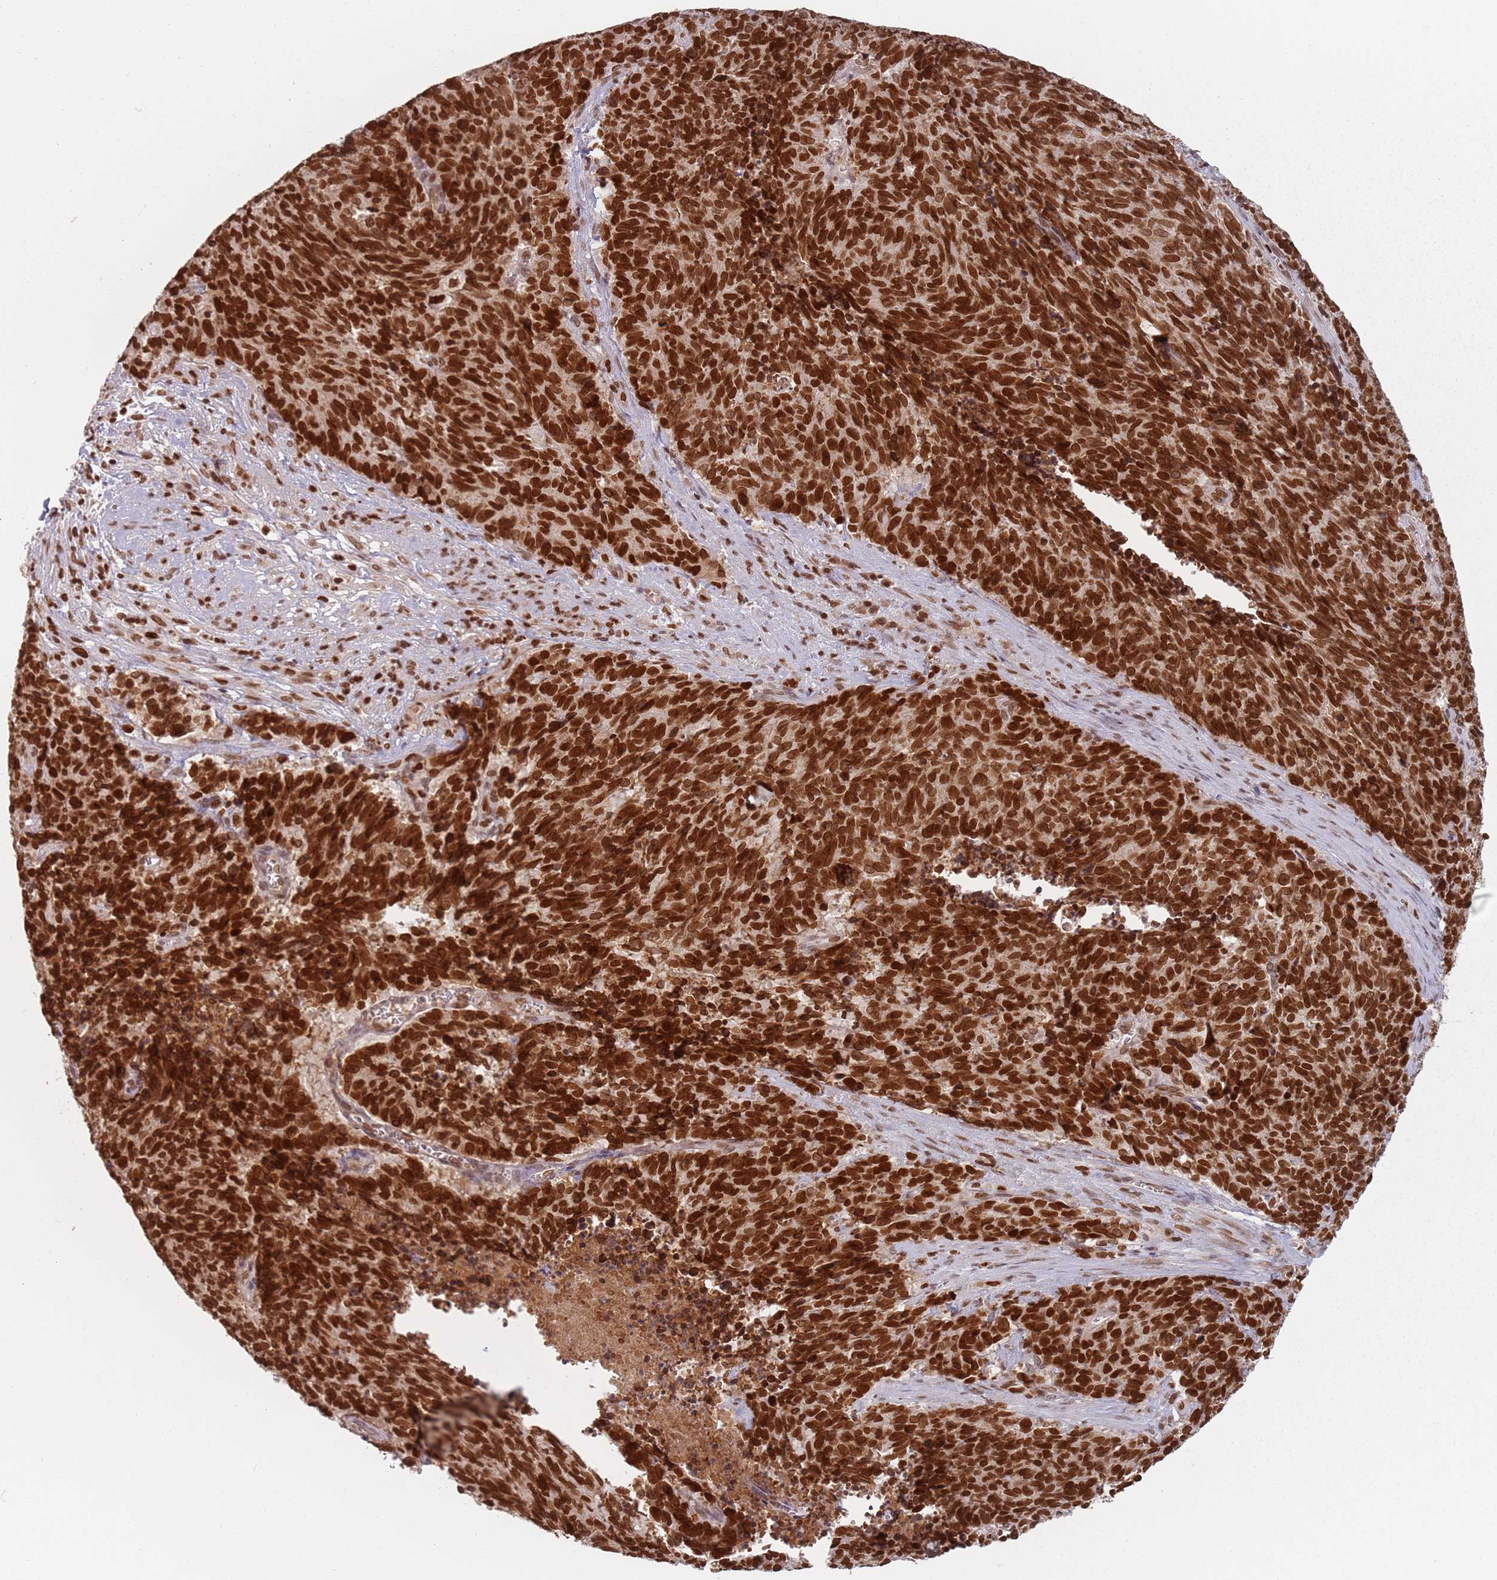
{"staining": {"intensity": "strong", "quantity": ">75%", "location": "nuclear"}, "tissue": "cervical cancer", "cell_type": "Tumor cells", "image_type": "cancer", "snomed": [{"axis": "morphology", "description": "Squamous cell carcinoma, NOS"}, {"axis": "topography", "description": "Cervix"}], "caption": "Immunohistochemistry of cervical cancer (squamous cell carcinoma) shows high levels of strong nuclear positivity in approximately >75% of tumor cells.", "gene": "NUP50", "patient": {"sex": "female", "age": 29}}